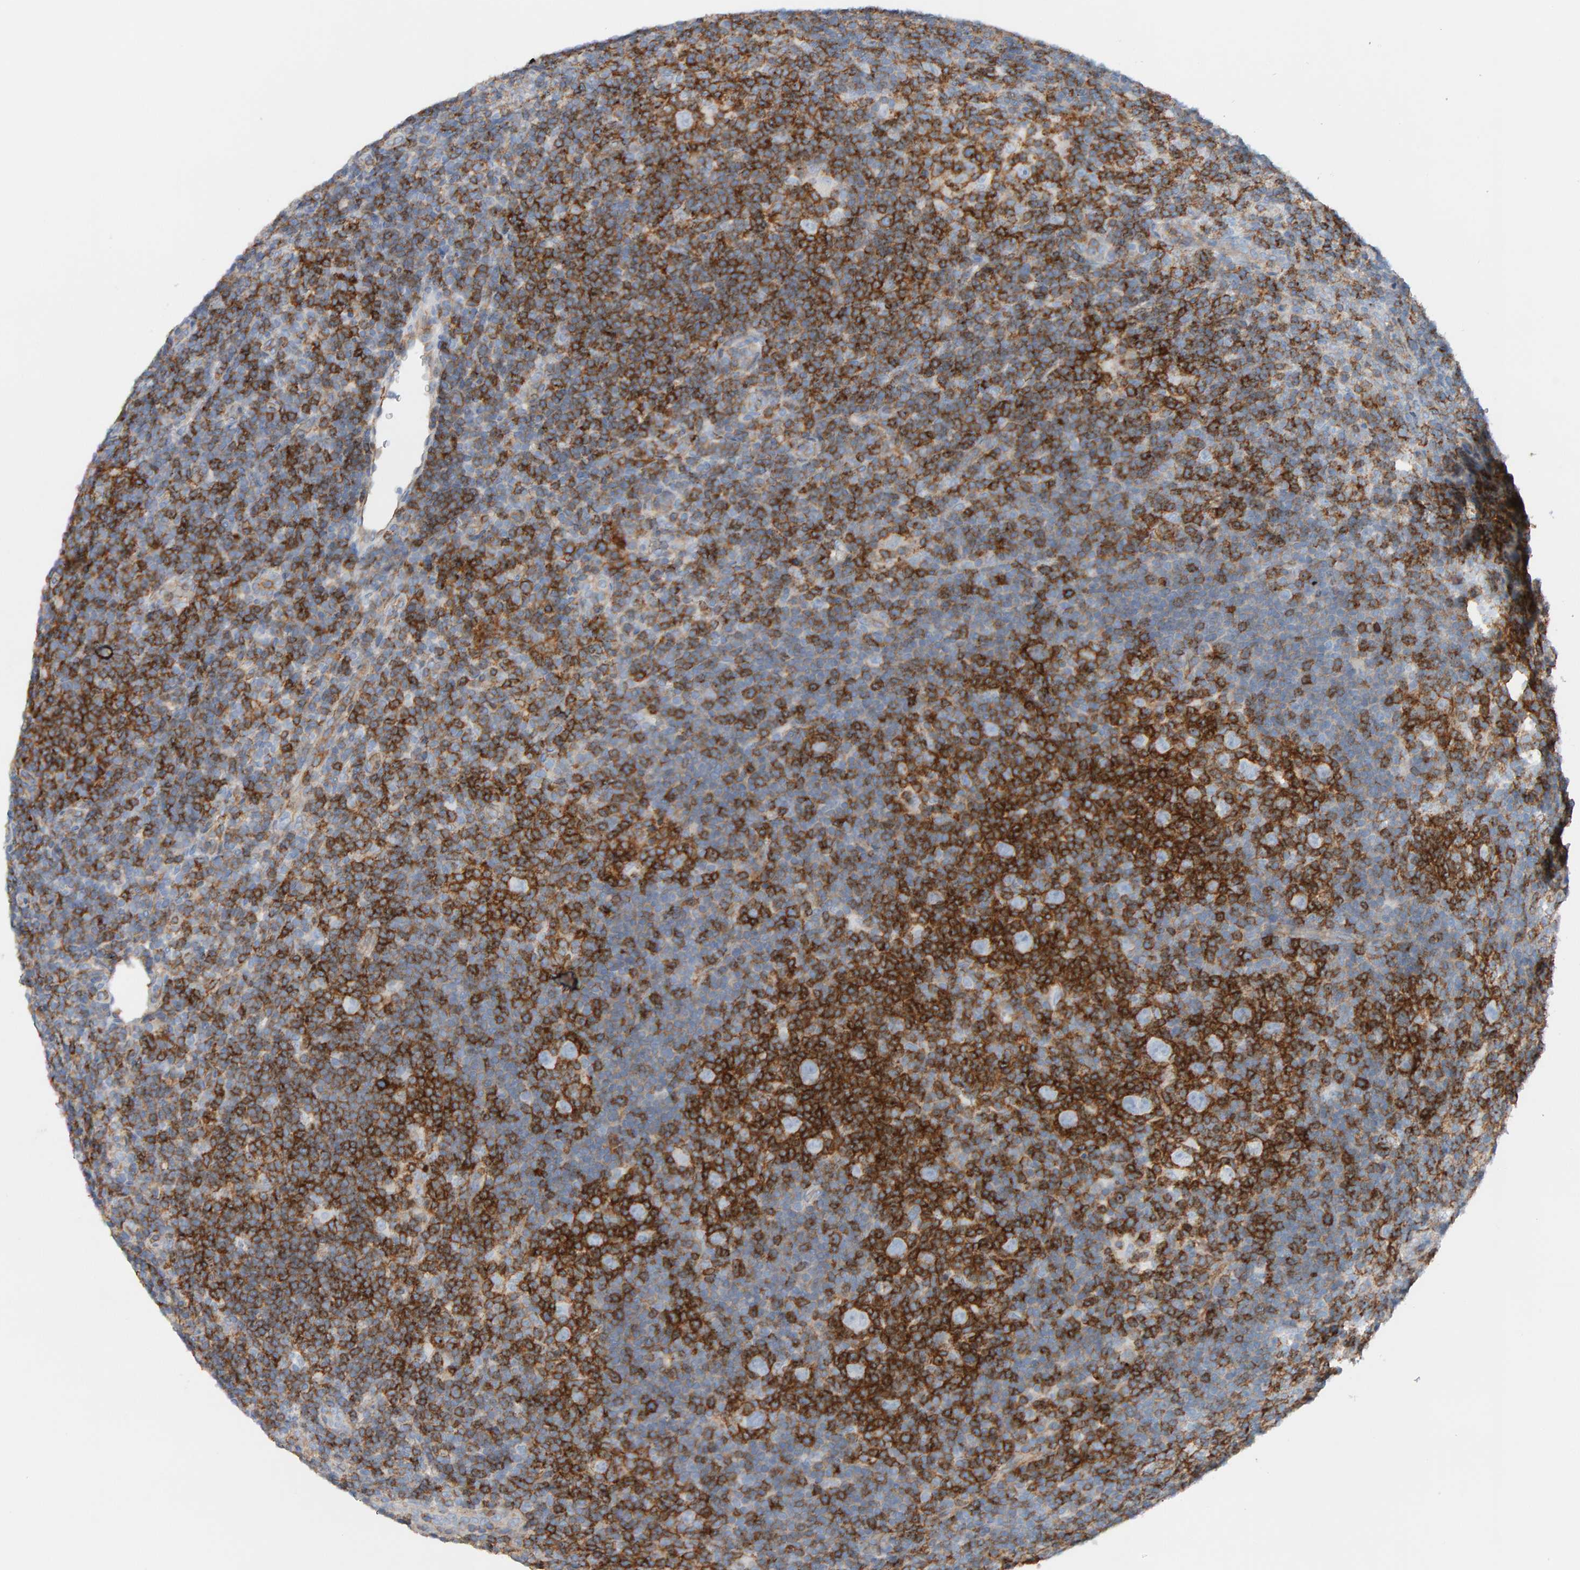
{"staining": {"intensity": "negative", "quantity": "none", "location": "none"}, "tissue": "lymphoma", "cell_type": "Tumor cells", "image_type": "cancer", "snomed": [{"axis": "morphology", "description": "Hodgkin's disease, NOS"}, {"axis": "topography", "description": "Lymph node"}], "caption": "Immunohistochemistry micrograph of neoplastic tissue: human Hodgkin's disease stained with DAB shows no significant protein staining in tumor cells.", "gene": "FYN", "patient": {"sex": "female", "age": 57}}